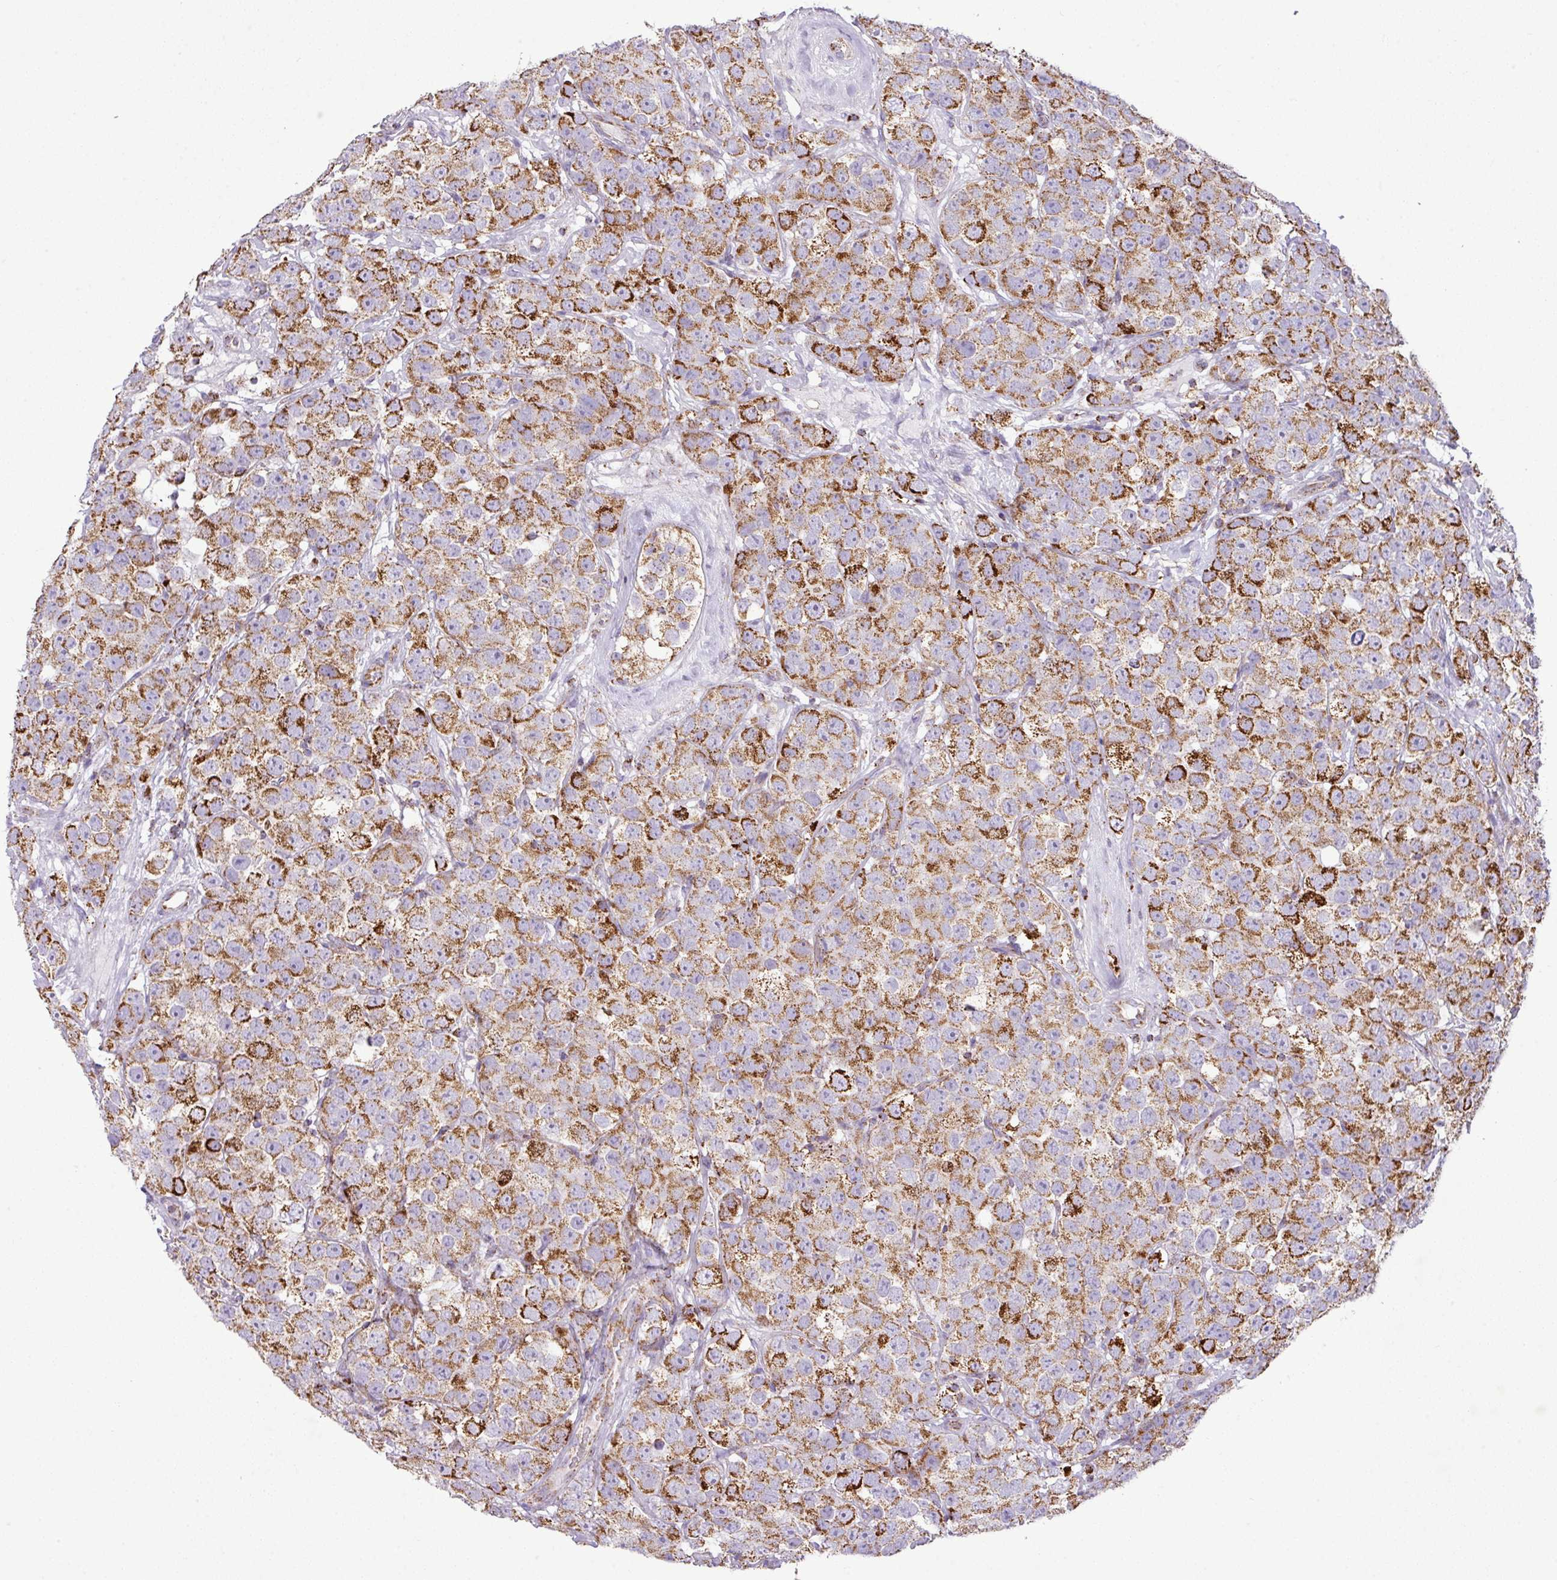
{"staining": {"intensity": "strong", "quantity": ">75%", "location": "cytoplasmic/membranous"}, "tissue": "testis cancer", "cell_type": "Tumor cells", "image_type": "cancer", "snomed": [{"axis": "morphology", "description": "Seminoma, NOS"}, {"axis": "topography", "description": "Testis"}], "caption": "Immunohistochemical staining of testis seminoma reveals high levels of strong cytoplasmic/membranous staining in about >75% of tumor cells.", "gene": "ZNF81", "patient": {"sex": "male", "age": 28}}